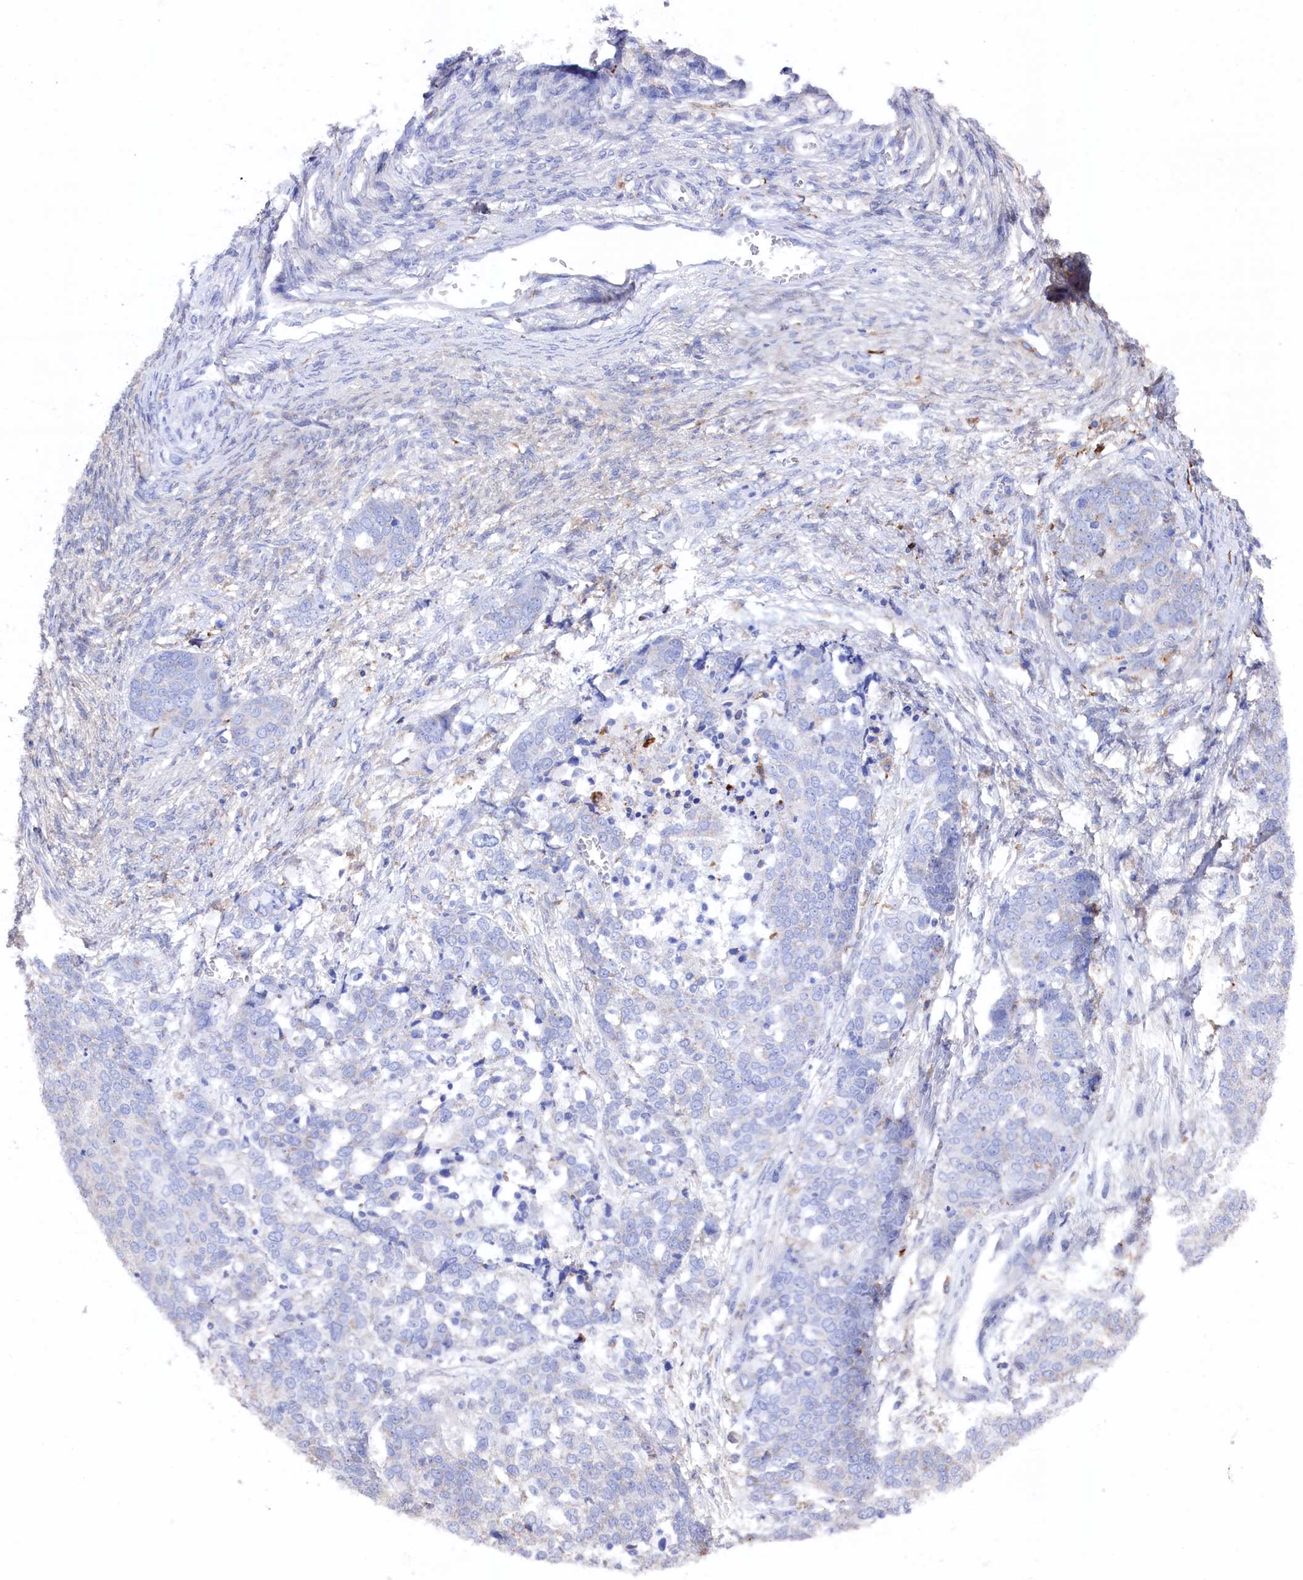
{"staining": {"intensity": "negative", "quantity": "none", "location": "none"}, "tissue": "ovarian cancer", "cell_type": "Tumor cells", "image_type": "cancer", "snomed": [{"axis": "morphology", "description": "Cystadenocarcinoma, serous, NOS"}, {"axis": "topography", "description": "Ovary"}], "caption": "Immunohistochemical staining of ovarian cancer (serous cystadenocarcinoma) demonstrates no significant staining in tumor cells.", "gene": "C12orf73", "patient": {"sex": "female", "age": 44}}